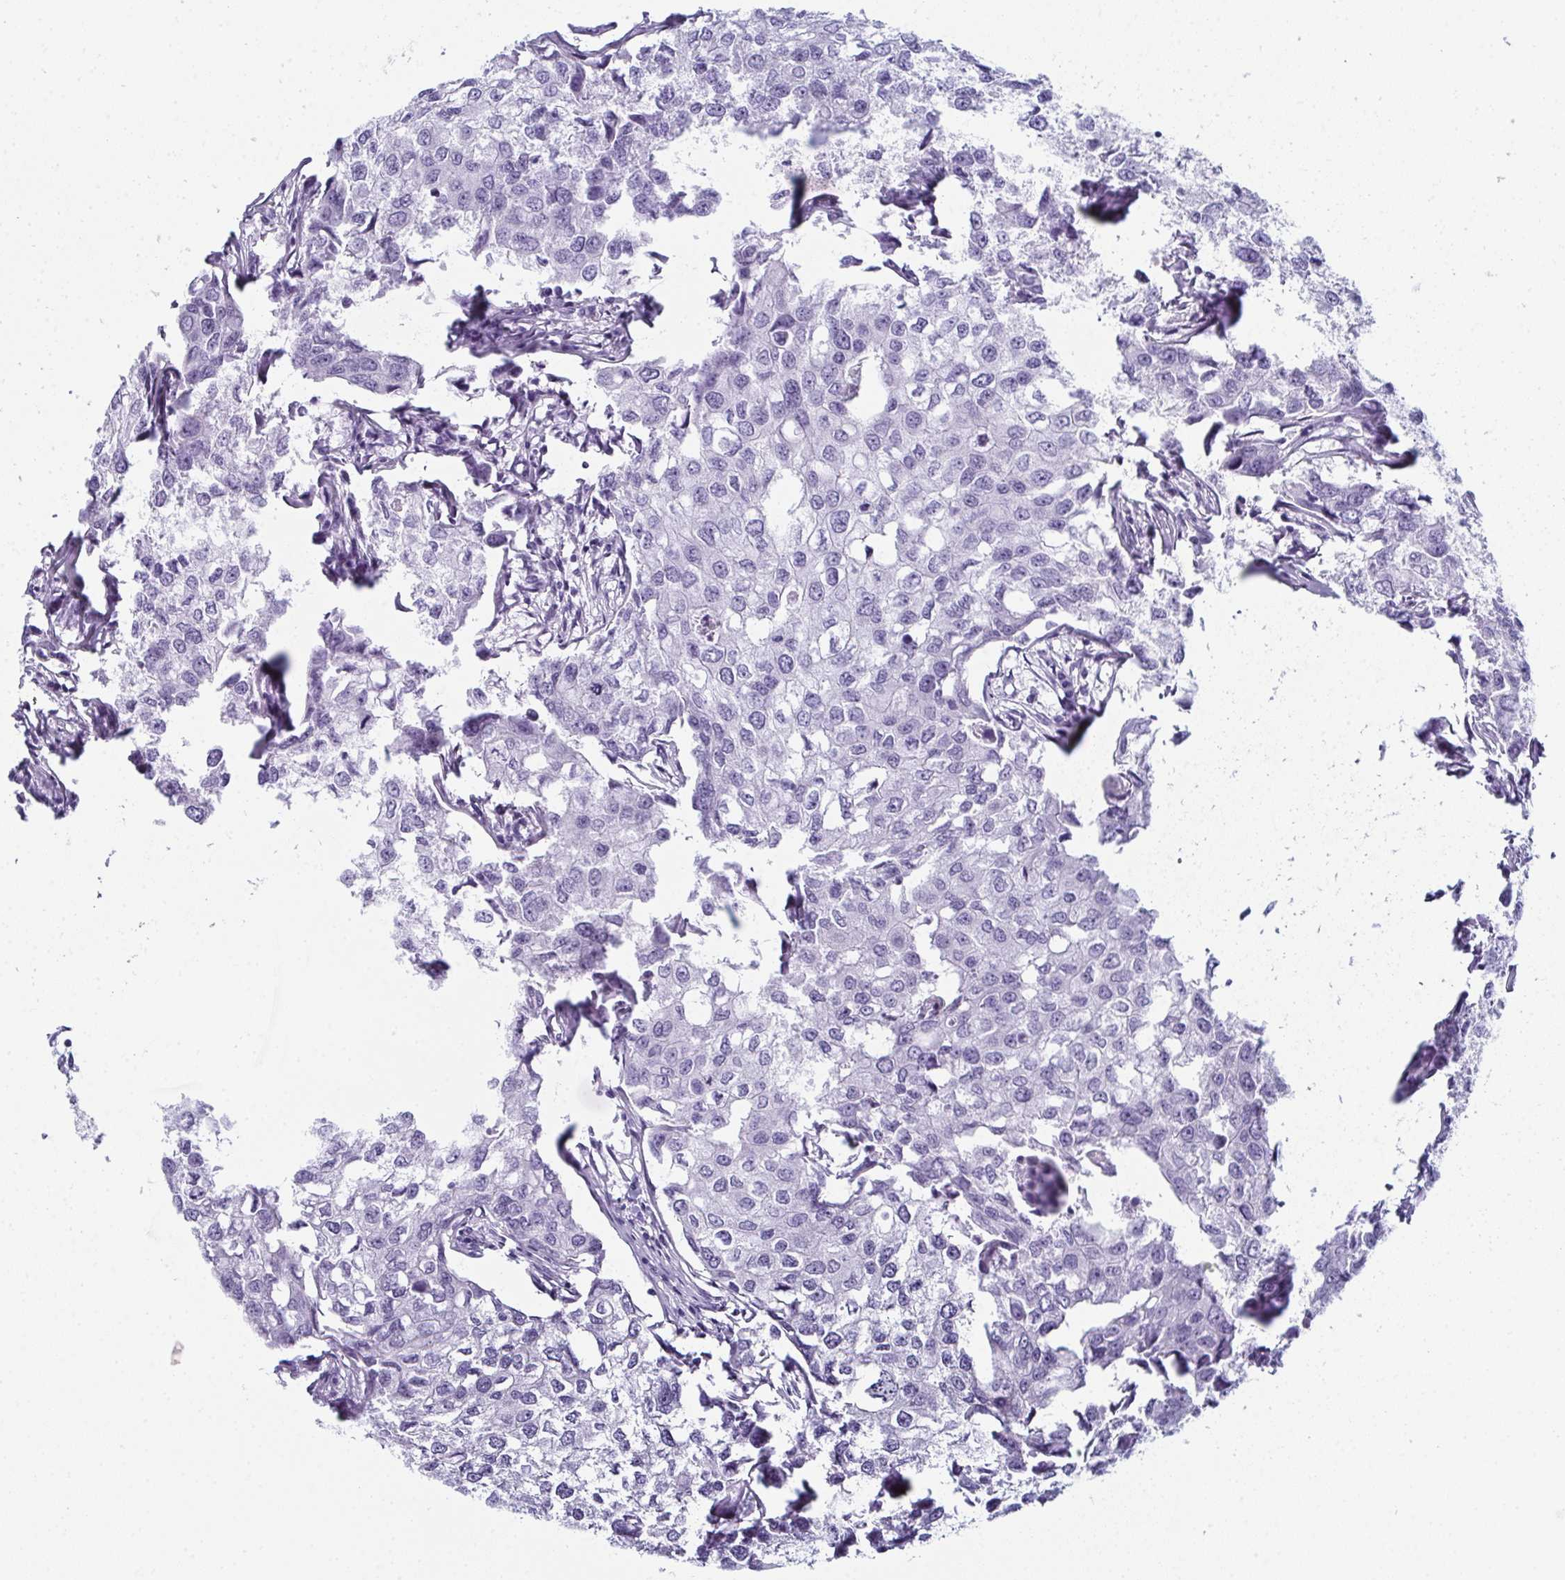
{"staining": {"intensity": "negative", "quantity": "none", "location": "none"}, "tissue": "breast cancer", "cell_type": "Tumor cells", "image_type": "cancer", "snomed": [{"axis": "morphology", "description": "Duct carcinoma"}, {"axis": "topography", "description": "Breast"}], "caption": "An IHC histopathology image of invasive ductal carcinoma (breast) is shown. There is no staining in tumor cells of invasive ductal carcinoma (breast).", "gene": "ENKUR", "patient": {"sex": "female", "age": 27}}